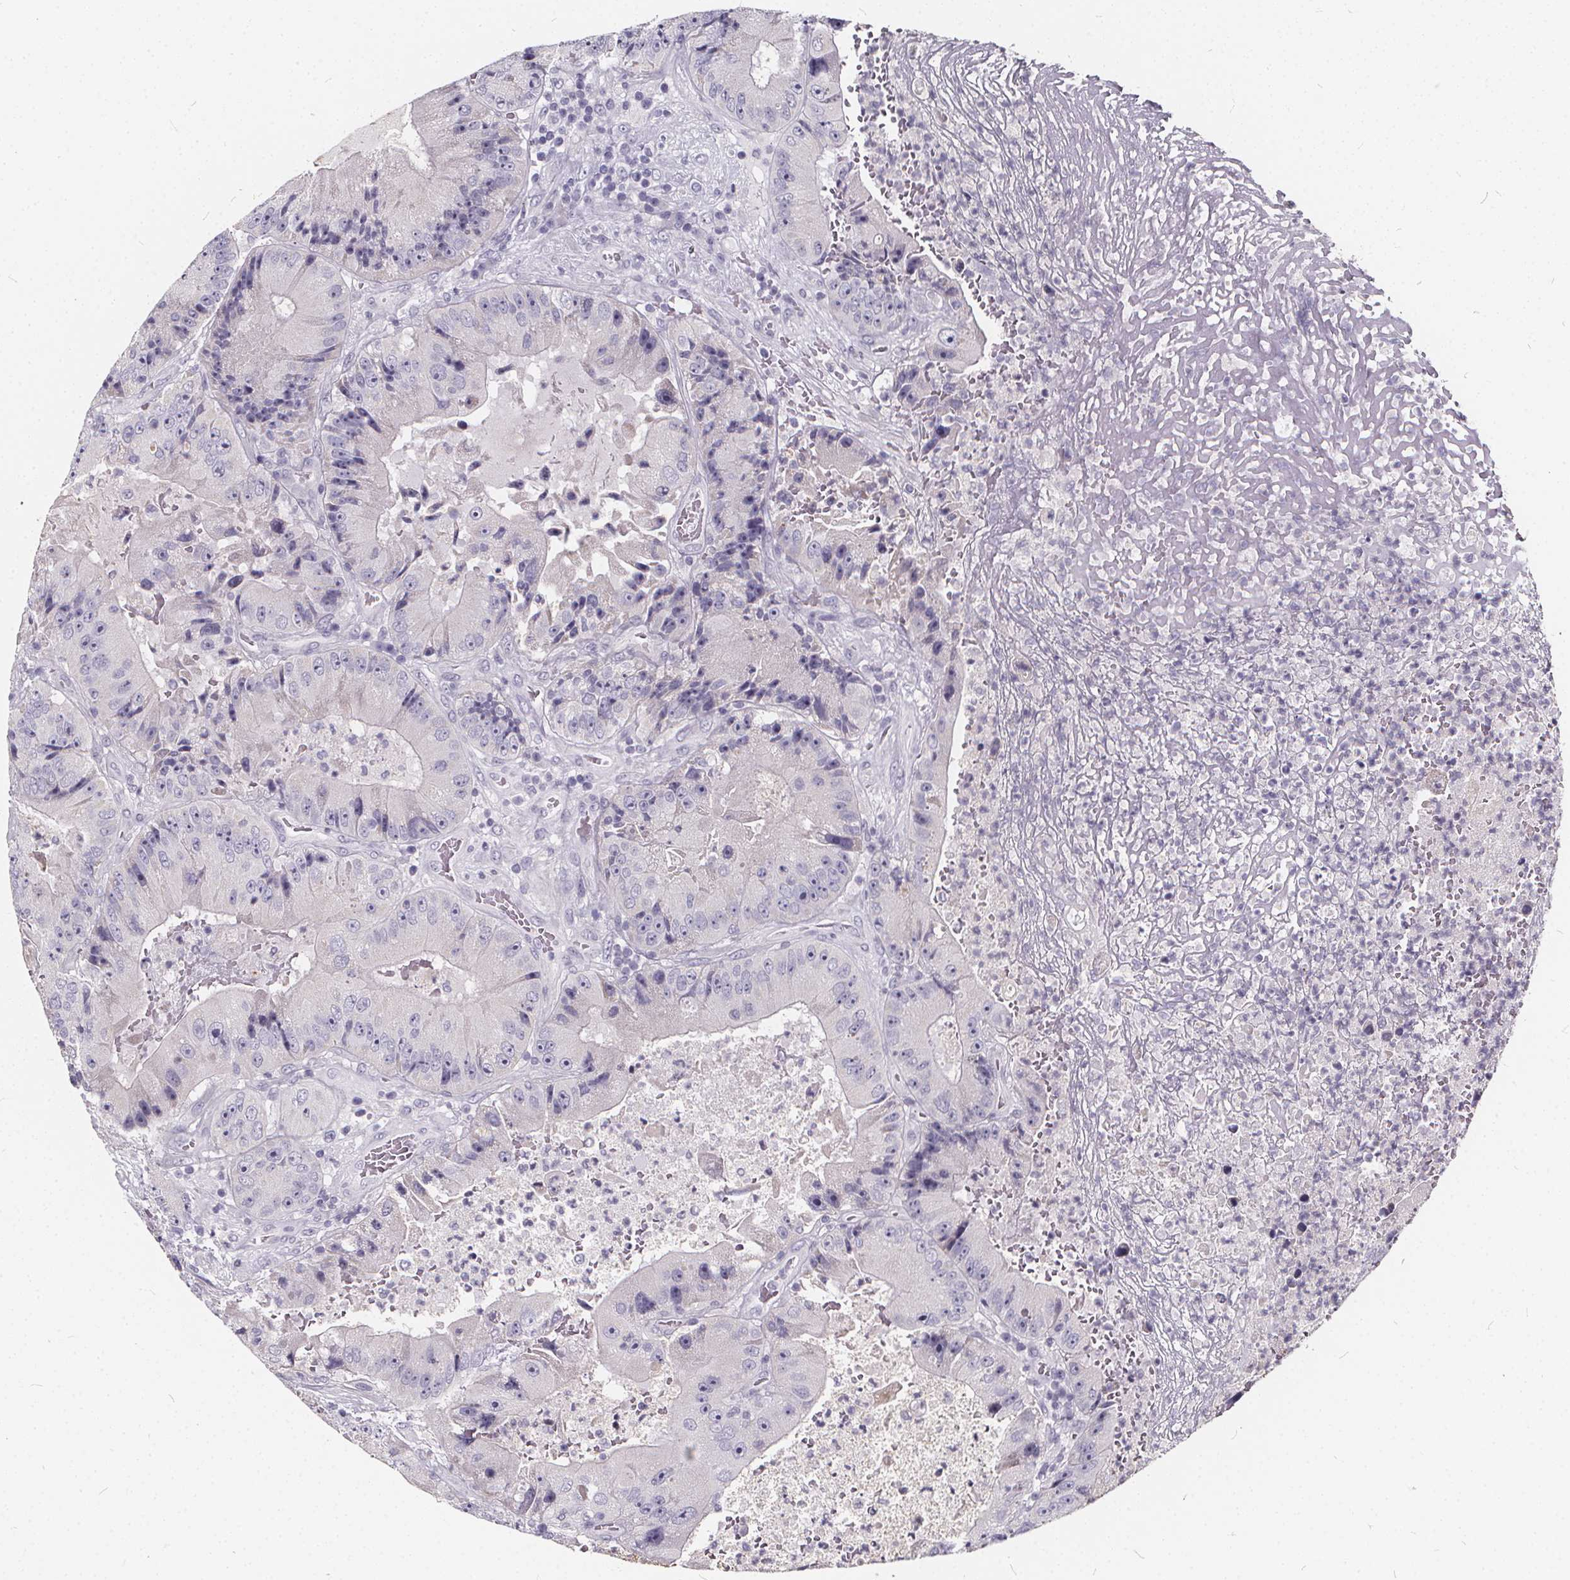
{"staining": {"intensity": "negative", "quantity": "none", "location": "none"}, "tissue": "colorectal cancer", "cell_type": "Tumor cells", "image_type": "cancer", "snomed": [{"axis": "morphology", "description": "Adenocarcinoma, NOS"}, {"axis": "topography", "description": "Colon"}], "caption": "Protein analysis of colorectal cancer reveals no significant expression in tumor cells.", "gene": "SPEF2", "patient": {"sex": "female", "age": 86}}